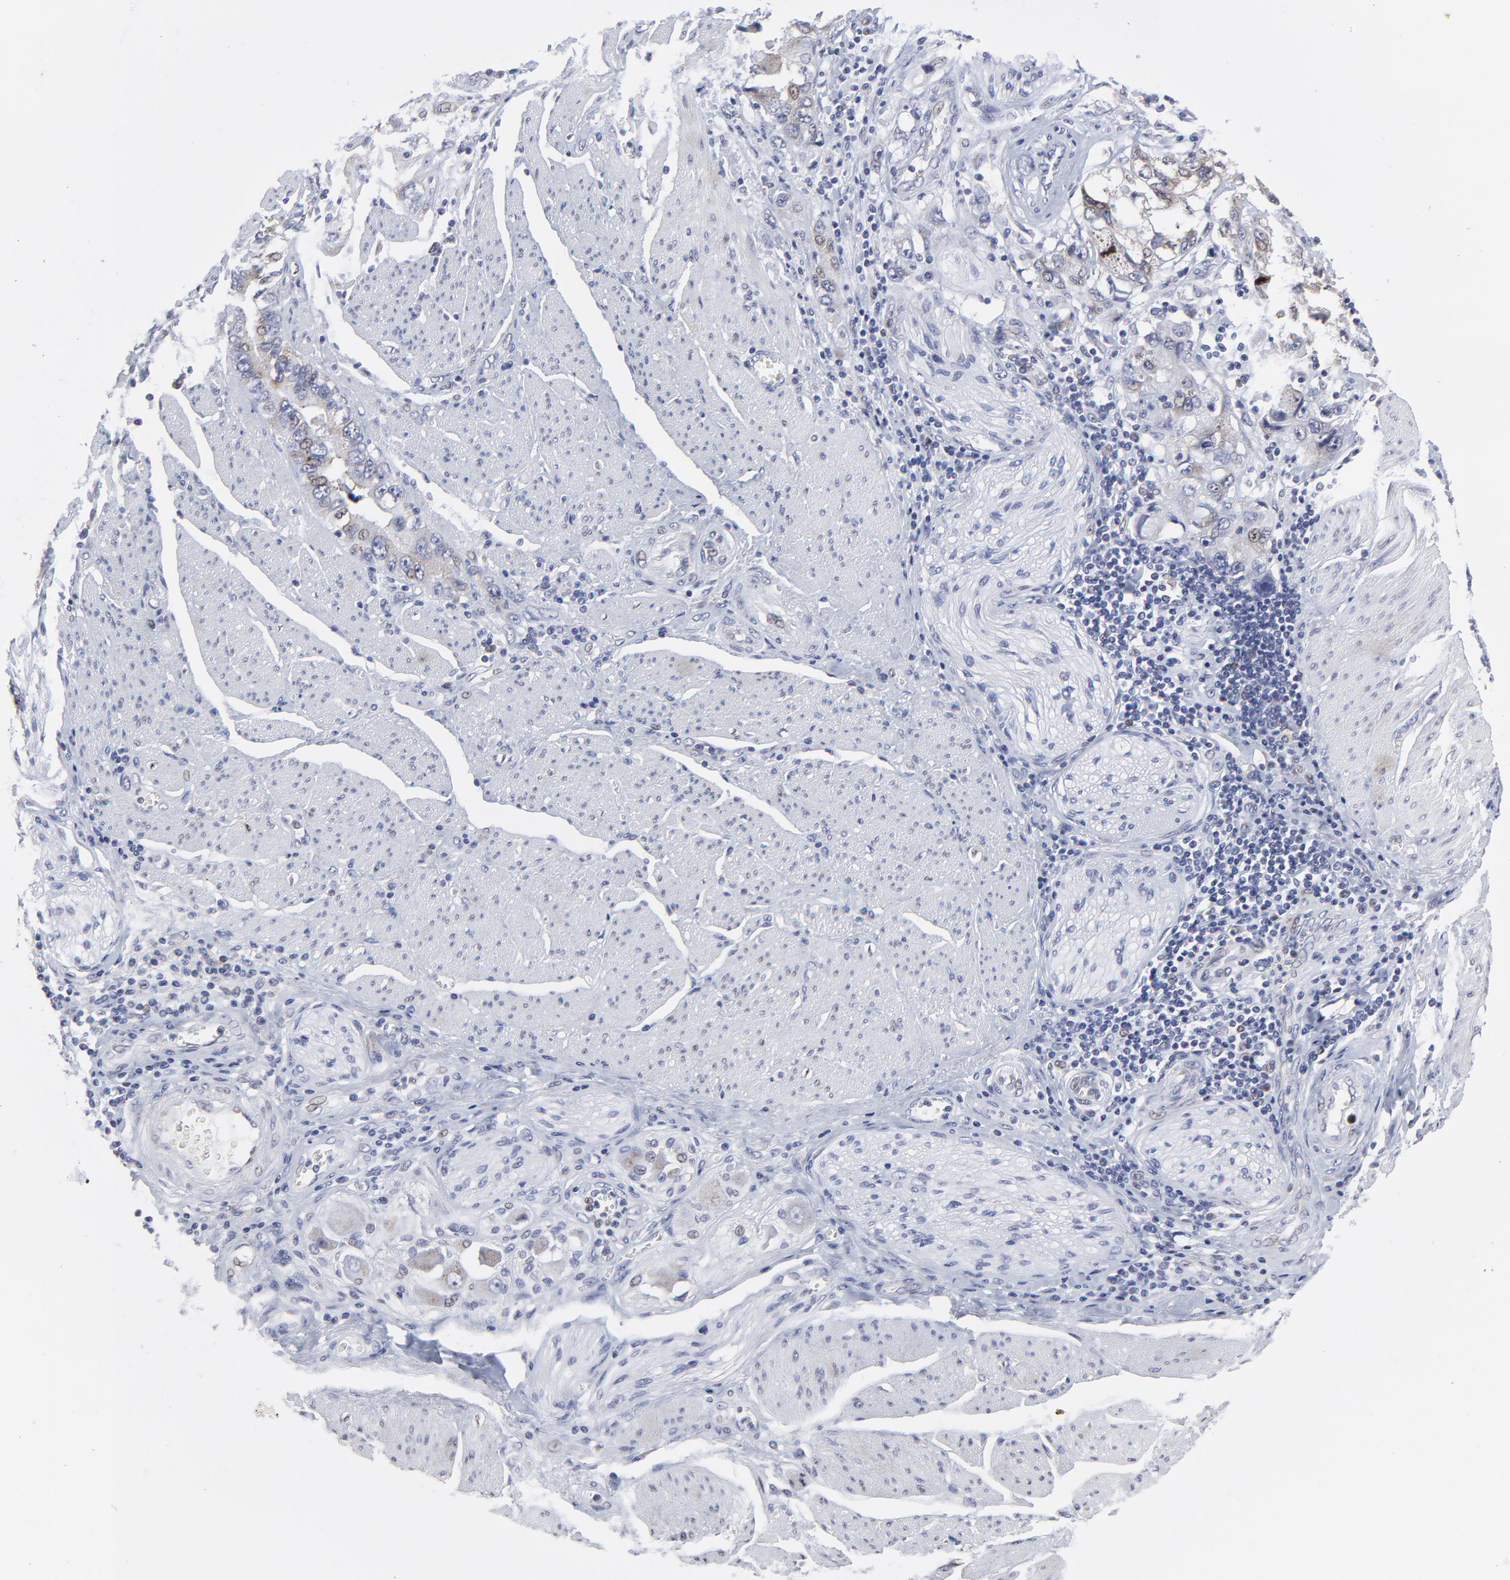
{"staining": {"intensity": "negative", "quantity": "none", "location": "none"}, "tissue": "stomach cancer", "cell_type": "Tumor cells", "image_type": "cancer", "snomed": [{"axis": "morphology", "description": "Adenocarcinoma, NOS"}, {"axis": "topography", "description": "Pancreas"}, {"axis": "topography", "description": "Stomach, upper"}], "caption": "A histopathology image of adenocarcinoma (stomach) stained for a protein shows no brown staining in tumor cells. The staining was performed using DAB to visualize the protein expression in brown, while the nuclei were stained in blue with hematoxylin (Magnification: 20x).", "gene": "NCAPH", "patient": {"sex": "male", "age": 77}}